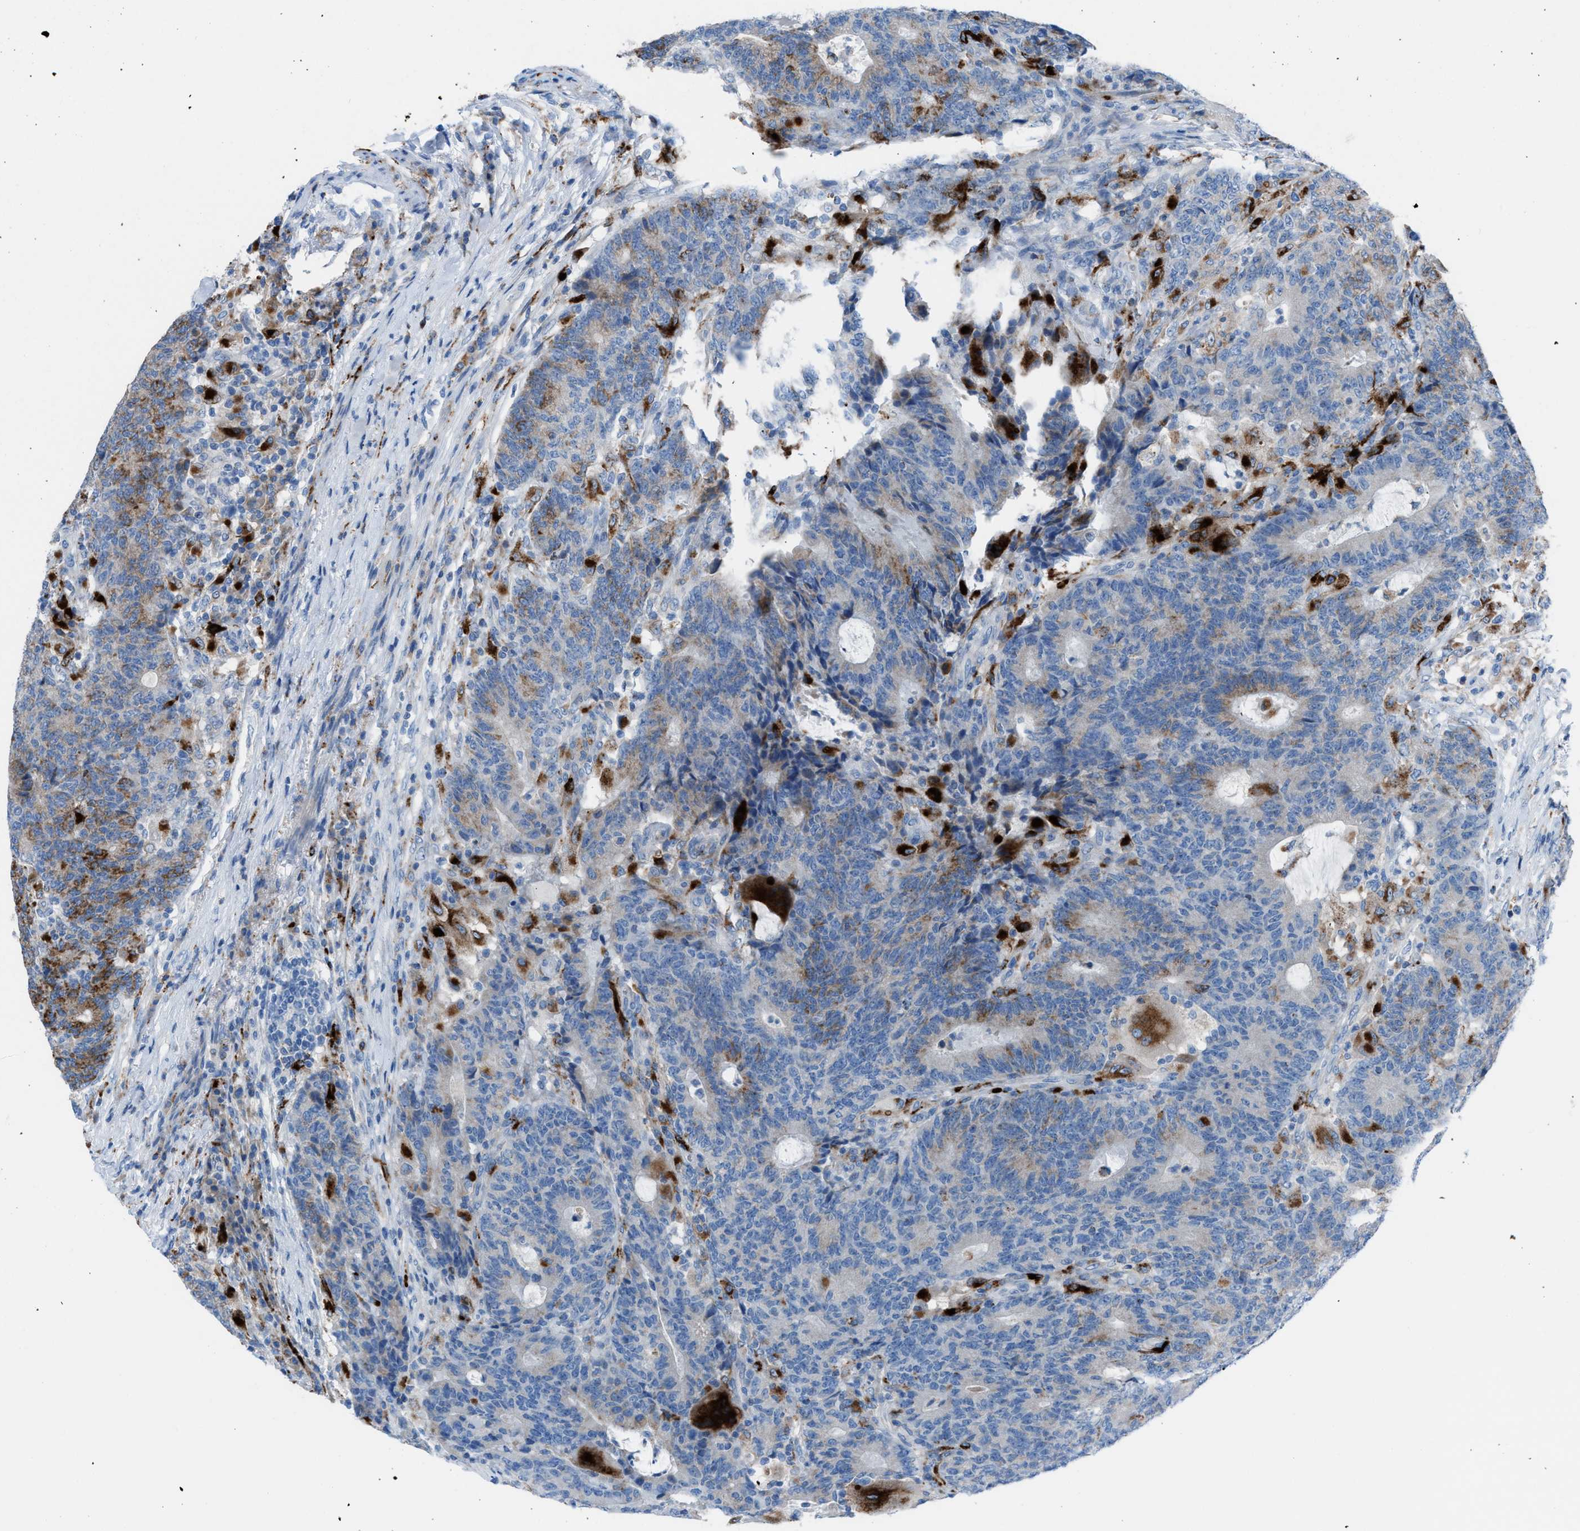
{"staining": {"intensity": "weak", "quantity": "25%-75%", "location": "cytoplasmic/membranous"}, "tissue": "colorectal cancer", "cell_type": "Tumor cells", "image_type": "cancer", "snomed": [{"axis": "morphology", "description": "Normal tissue, NOS"}, {"axis": "morphology", "description": "Adenocarcinoma, NOS"}, {"axis": "topography", "description": "Colon"}], "caption": "This image demonstrates immunohistochemistry (IHC) staining of colorectal cancer, with low weak cytoplasmic/membranous positivity in about 25%-75% of tumor cells.", "gene": "CD1B", "patient": {"sex": "female", "age": 75}}